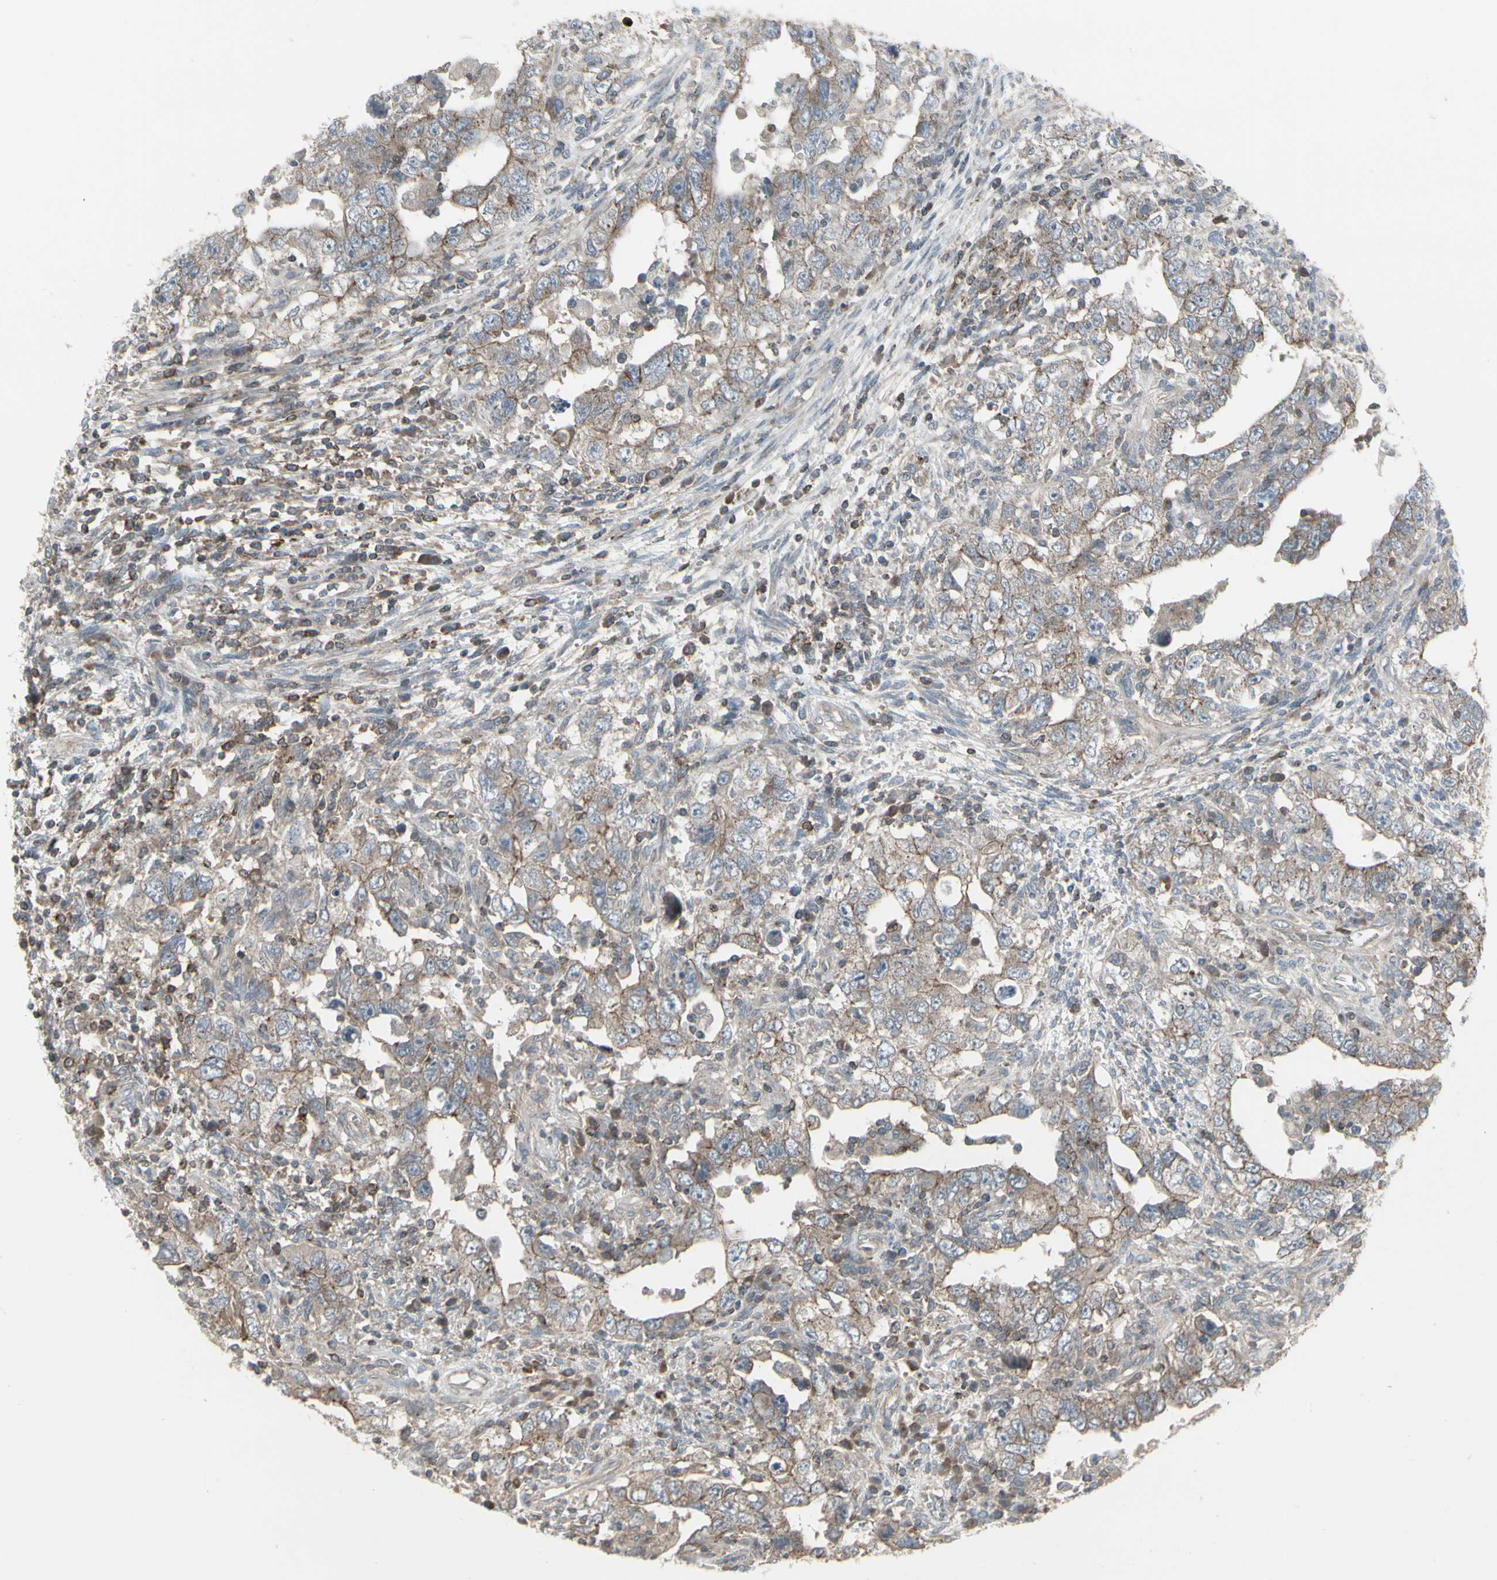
{"staining": {"intensity": "moderate", "quantity": ">75%", "location": "cytoplasmic/membranous"}, "tissue": "testis cancer", "cell_type": "Tumor cells", "image_type": "cancer", "snomed": [{"axis": "morphology", "description": "Carcinoma, Embryonal, NOS"}, {"axis": "topography", "description": "Testis"}], "caption": "Embryonal carcinoma (testis) tissue displays moderate cytoplasmic/membranous expression in about >75% of tumor cells", "gene": "EPS15", "patient": {"sex": "male", "age": 26}}